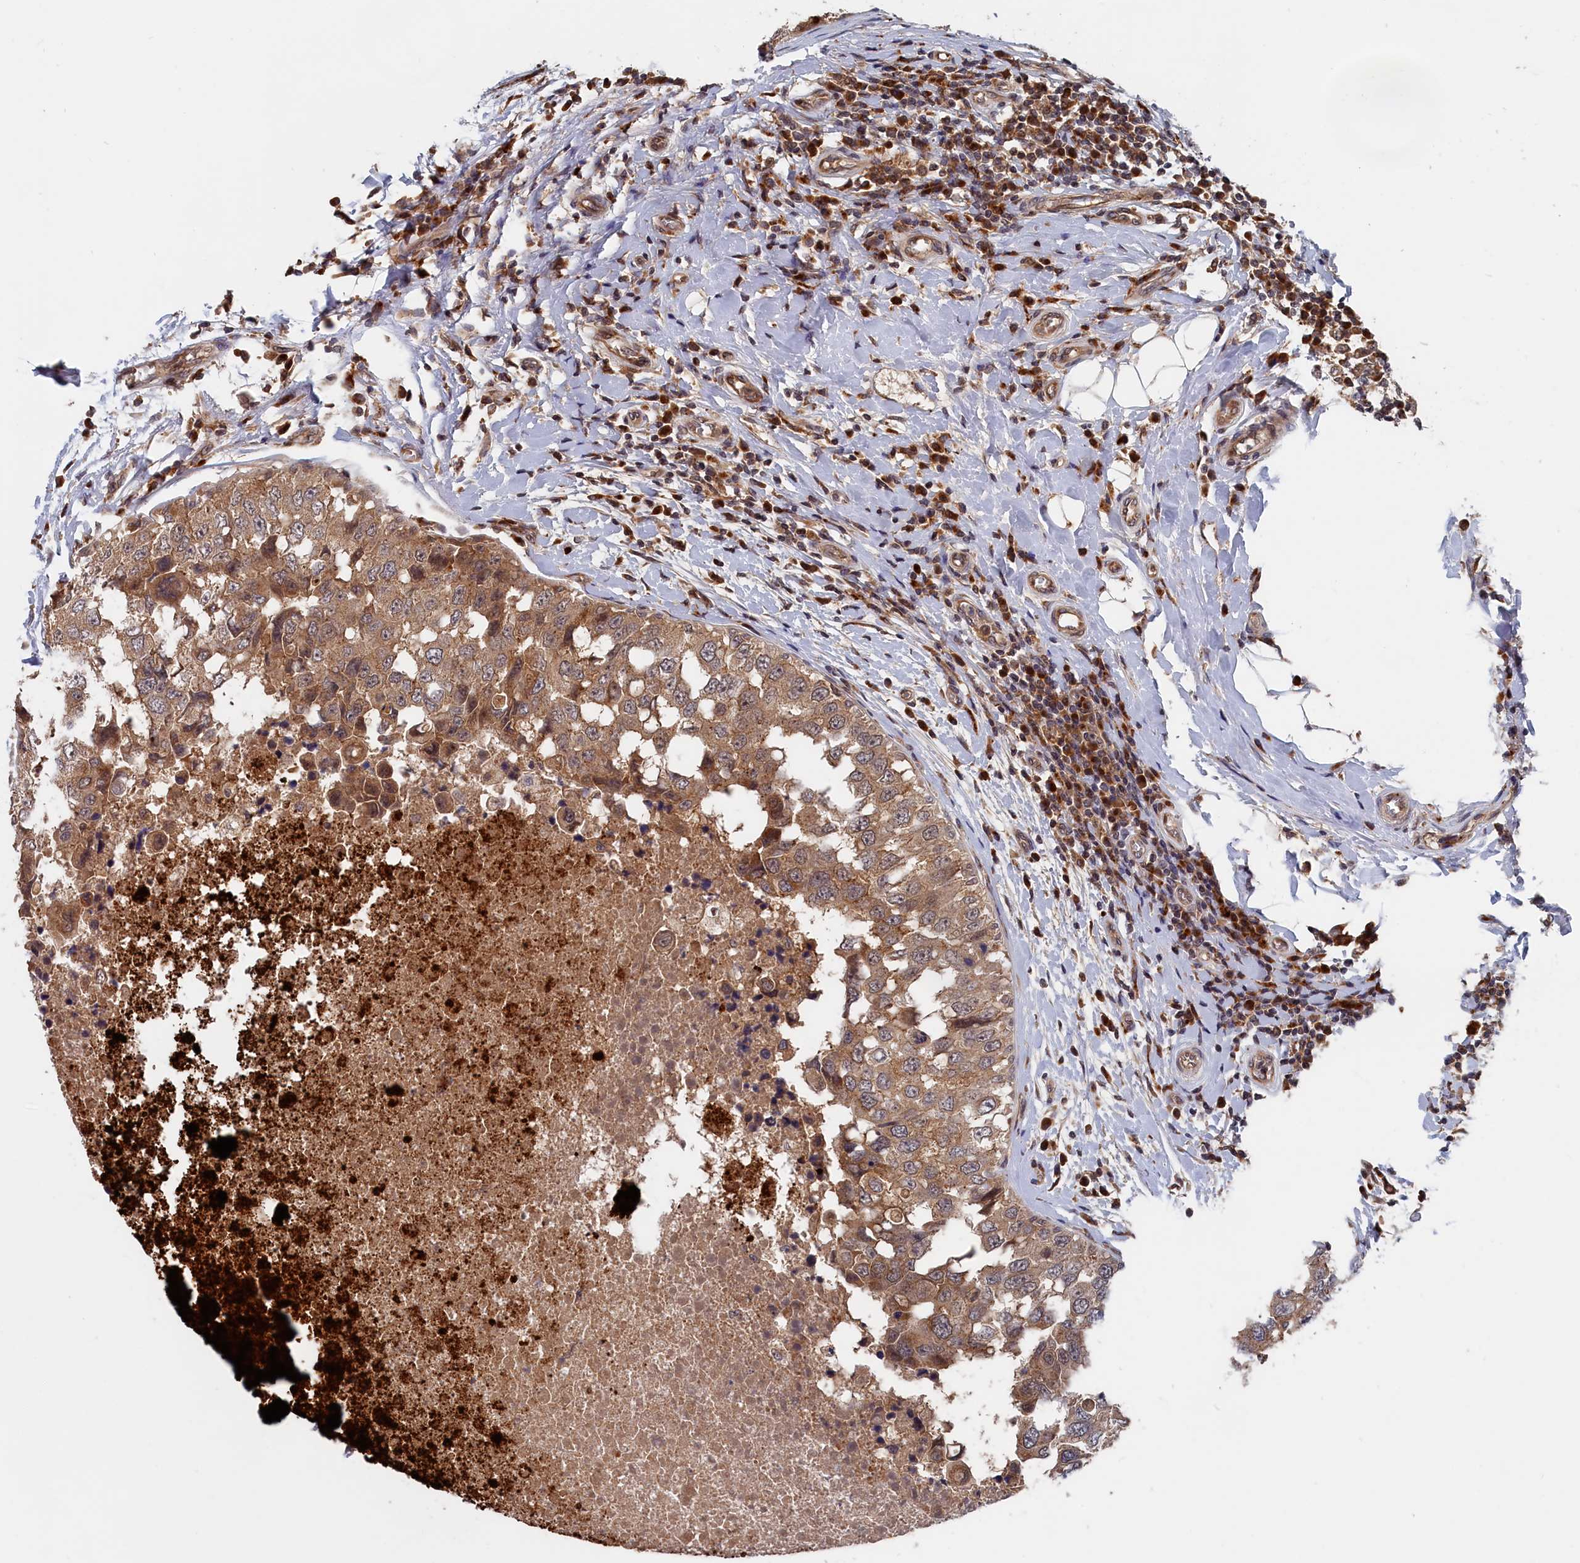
{"staining": {"intensity": "moderate", "quantity": ">75%", "location": "cytoplasmic/membranous"}, "tissue": "breast cancer", "cell_type": "Tumor cells", "image_type": "cancer", "snomed": [{"axis": "morphology", "description": "Duct carcinoma"}, {"axis": "topography", "description": "Breast"}], "caption": "Brown immunohistochemical staining in breast invasive ductal carcinoma demonstrates moderate cytoplasmic/membranous positivity in about >75% of tumor cells. The staining was performed using DAB (3,3'-diaminobenzidine), with brown indicating positive protein expression. Nuclei are stained blue with hematoxylin.", "gene": "TRAPPC2L", "patient": {"sex": "female", "age": 27}}